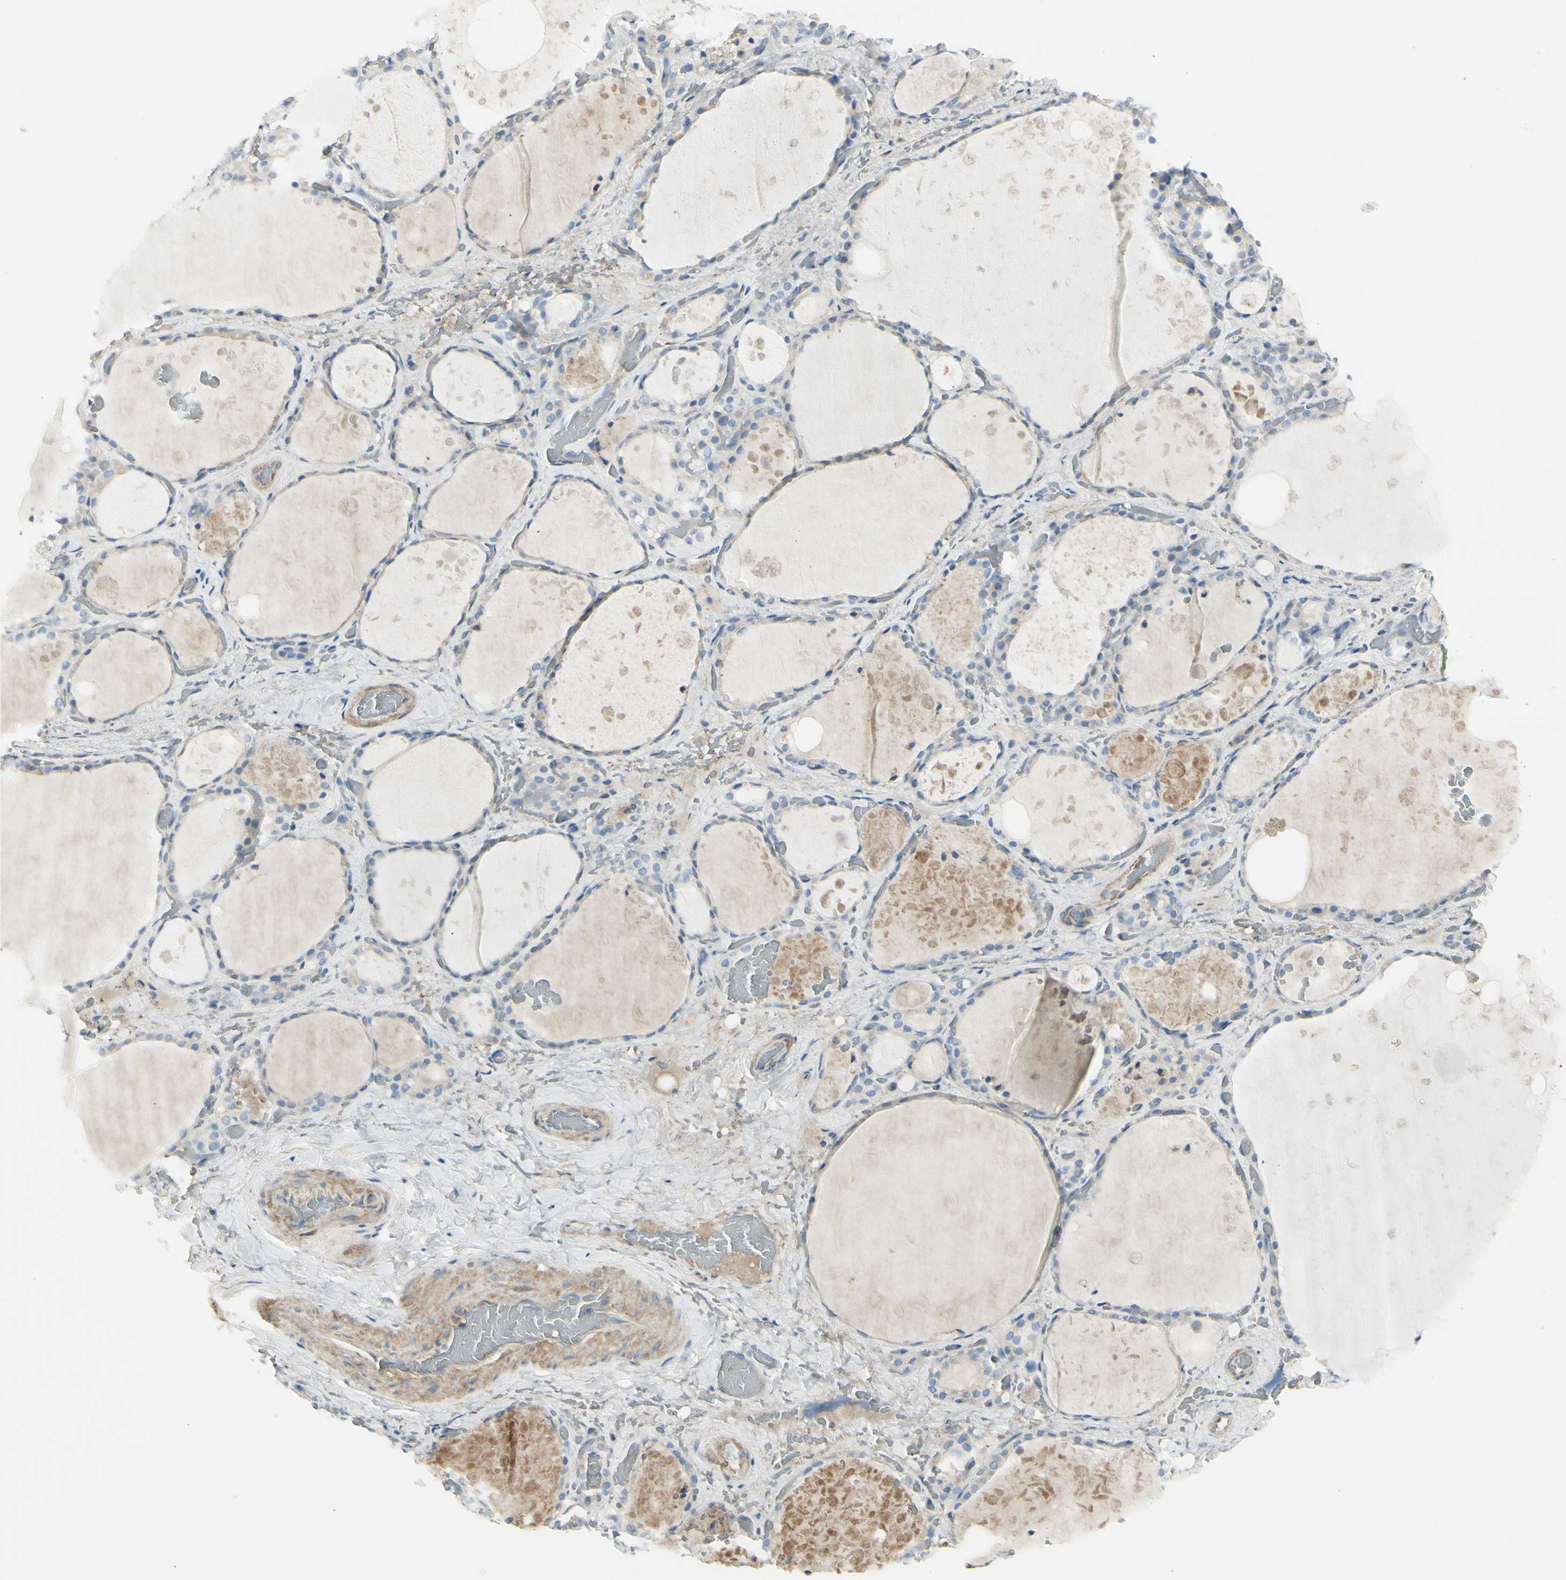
{"staining": {"intensity": "weak", "quantity": "<25%", "location": "cytoplasmic/membranous"}, "tissue": "thyroid gland", "cell_type": "Glandular cells", "image_type": "normal", "snomed": [{"axis": "morphology", "description": "Normal tissue, NOS"}, {"axis": "topography", "description": "Thyroid gland"}], "caption": "Immunohistochemical staining of unremarkable human thyroid gland demonstrates no significant positivity in glandular cells.", "gene": "NCBP2L", "patient": {"sex": "male", "age": 61}}